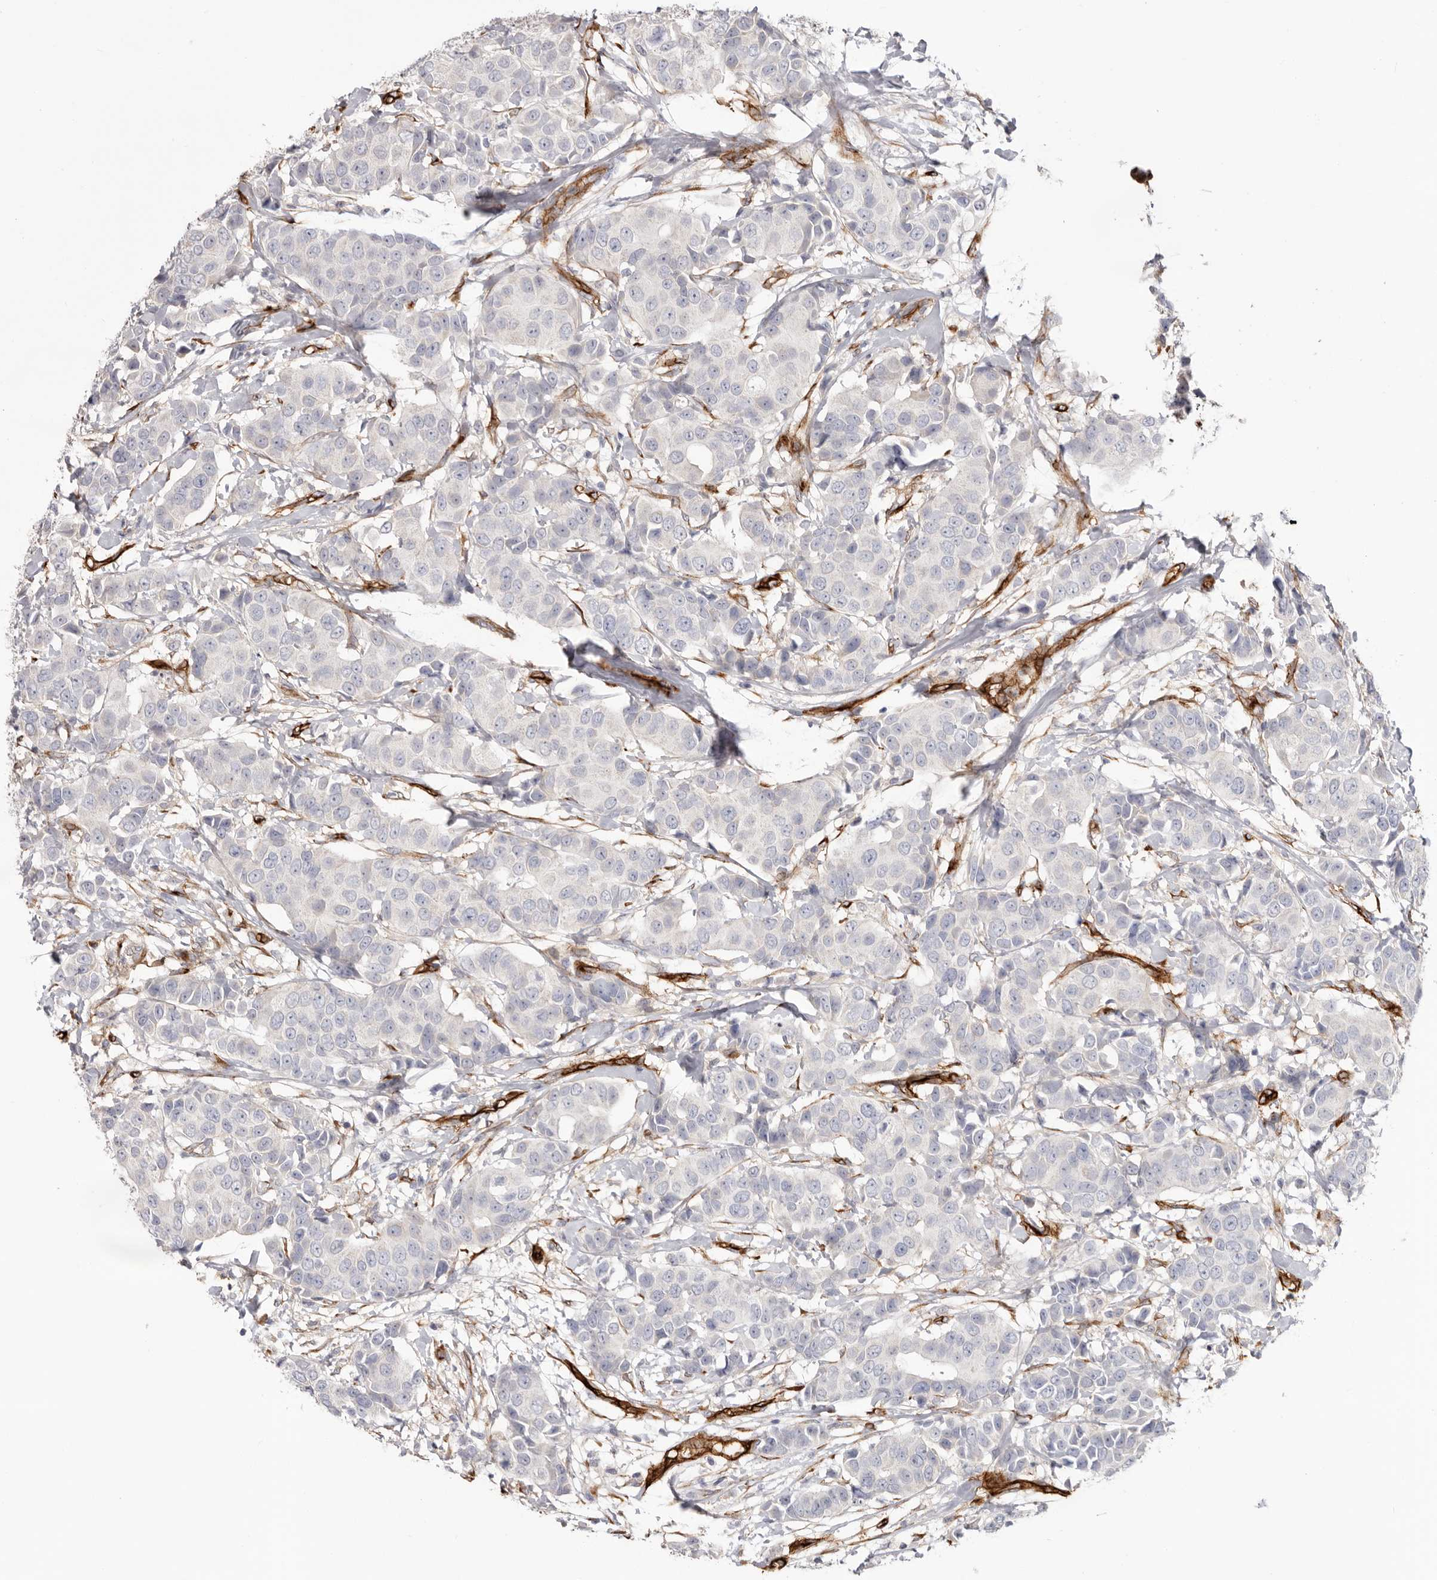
{"staining": {"intensity": "negative", "quantity": "none", "location": "none"}, "tissue": "breast cancer", "cell_type": "Tumor cells", "image_type": "cancer", "snomed": [{"axis": "morphology", "description": "Normal tissue, NOS"}, {"axis": "morphology", "description": "Duct carcinoma"}, {"axis": "topography", "description": "Breast"}], "caption": "This is an immunohistochemistry micrograph of breast cancer (invasive ductal carcinoma). There is no positivity in tumor cells.", "gene": "LRRC66", "patient": {"sex": "female", "age": 39}}